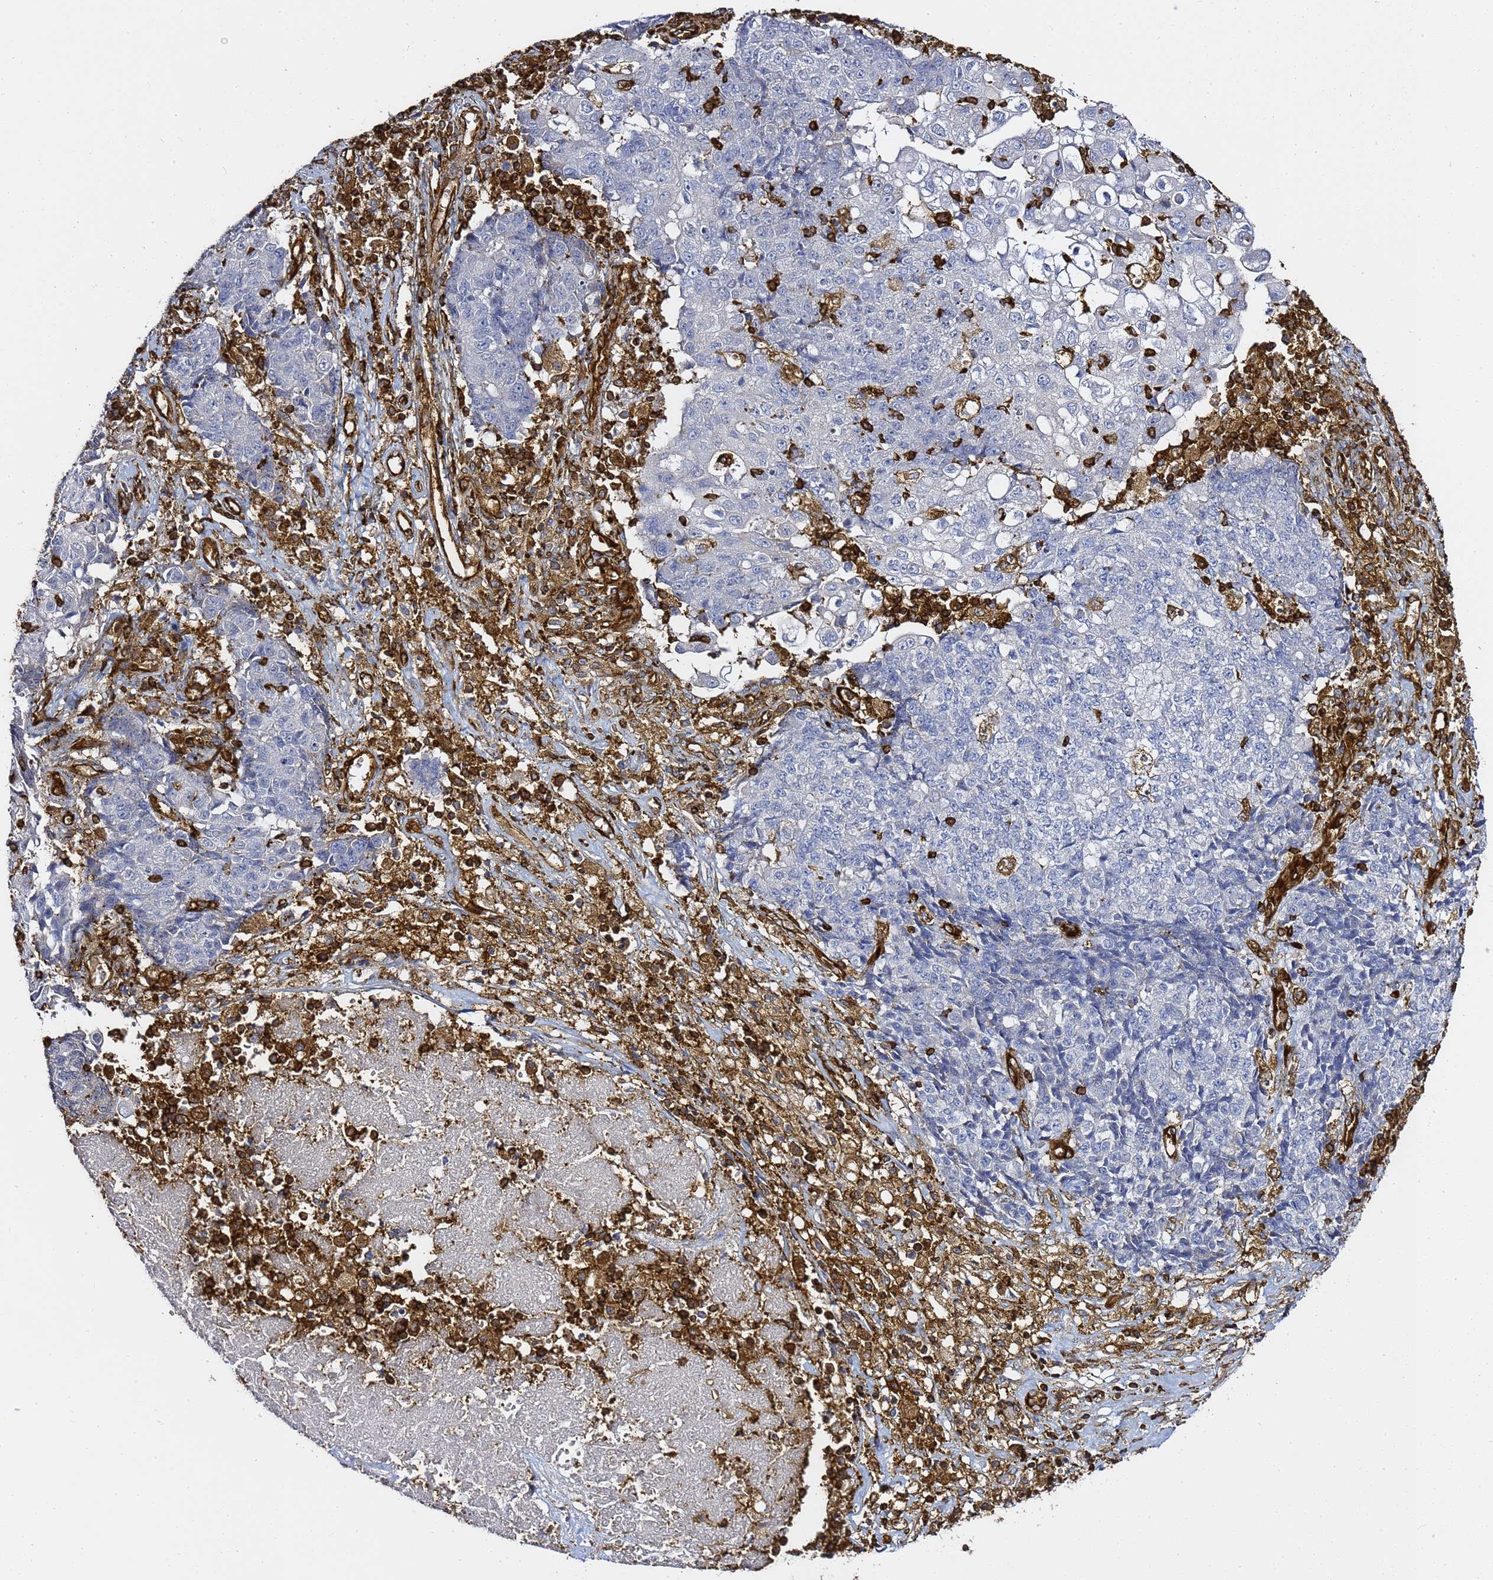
{"staining": {"intensity": "negative", "quantity": "none", "location": "none"}, "tissue": "ovarian cancer", "cell_type": "Tumor cells", "image_type": "cancer", "snomed": [{"axis": "morphology", "description": "Carcinoma, endometroid"}, {"axis": "topography", "description": "Ovary"}], "caption": "A high-resolution micrograph shows immunohistochemistry (IHC) staining of endometroid carcinoma (ovarian), which reveals no significant staining in tumor cells. (Stains: DAB immunohistochemistry (IHC) with hematoxylin counter stain, Microscopy: brightfield microscopy at high magnification).", "gene": "ZBTB8OS", "patient": {"sex": "female", "age": 42}}